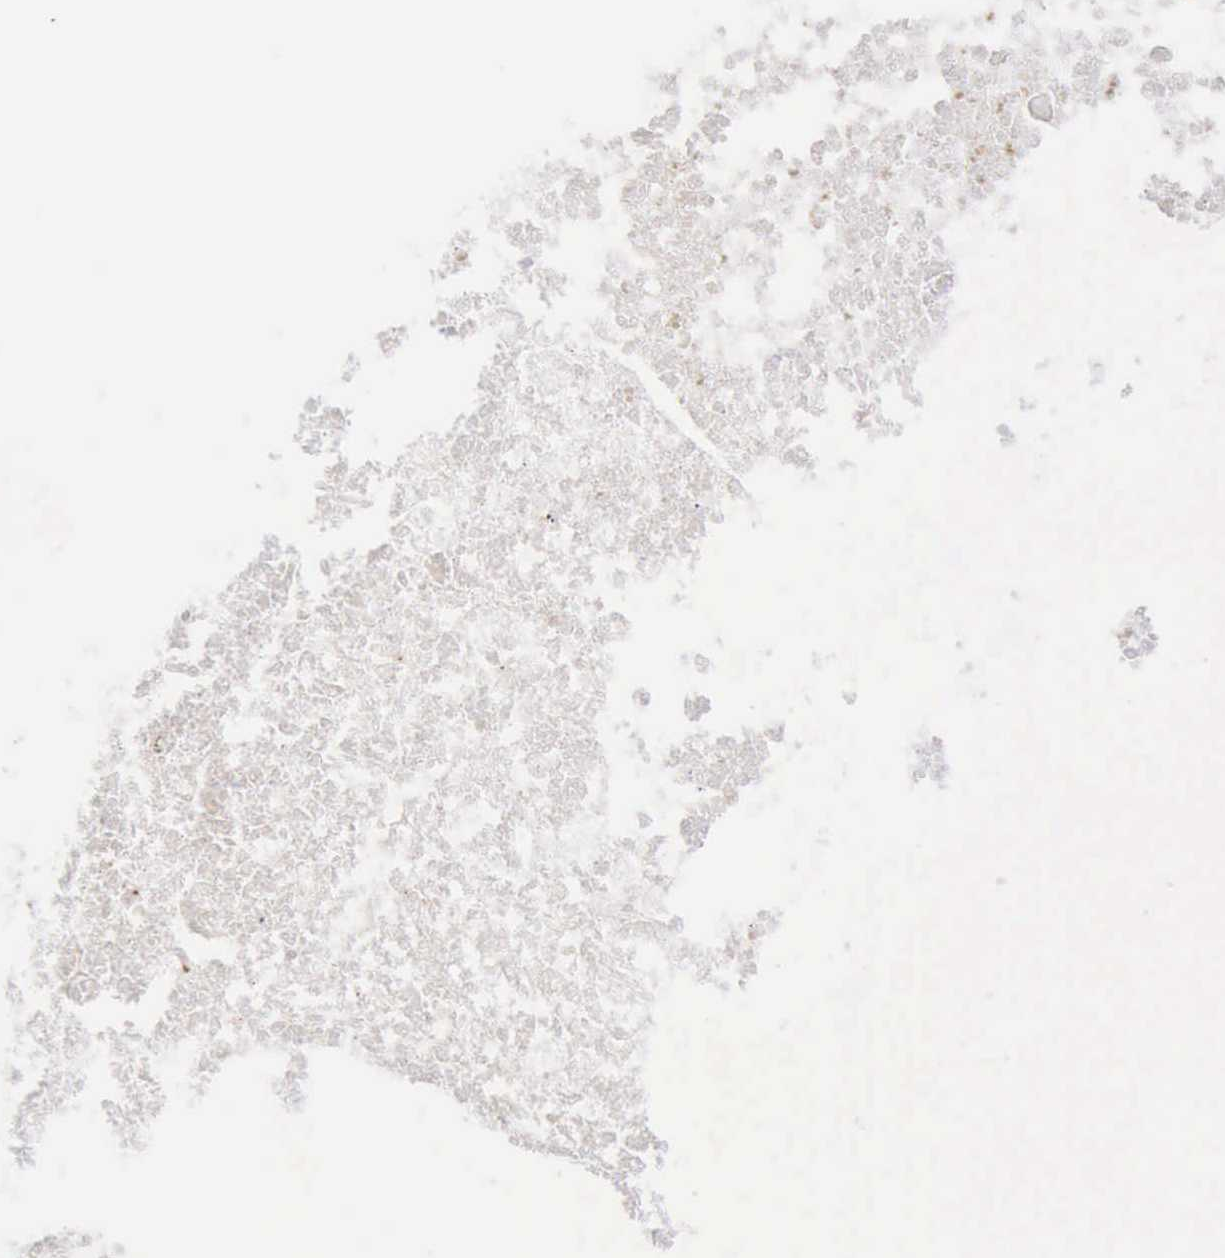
{"staining": {"intensity": "negative", "quantity": "none", "location": "none"}, "tissue": "ovarian cancer", "cell_type": "Tumor cells", "image_type": "cancer", "snomed": [{"axis": "morphology", "description": "Cystadenocarcinoma, mucinous, NOS"}, {"axis": "topography", "description": "Ovary"}], "caption": "Tumor cells show no significant protein expression in ovarian cancer.", "gene": "RNASE1", "patient": {"sex": "female", "age": 37}}